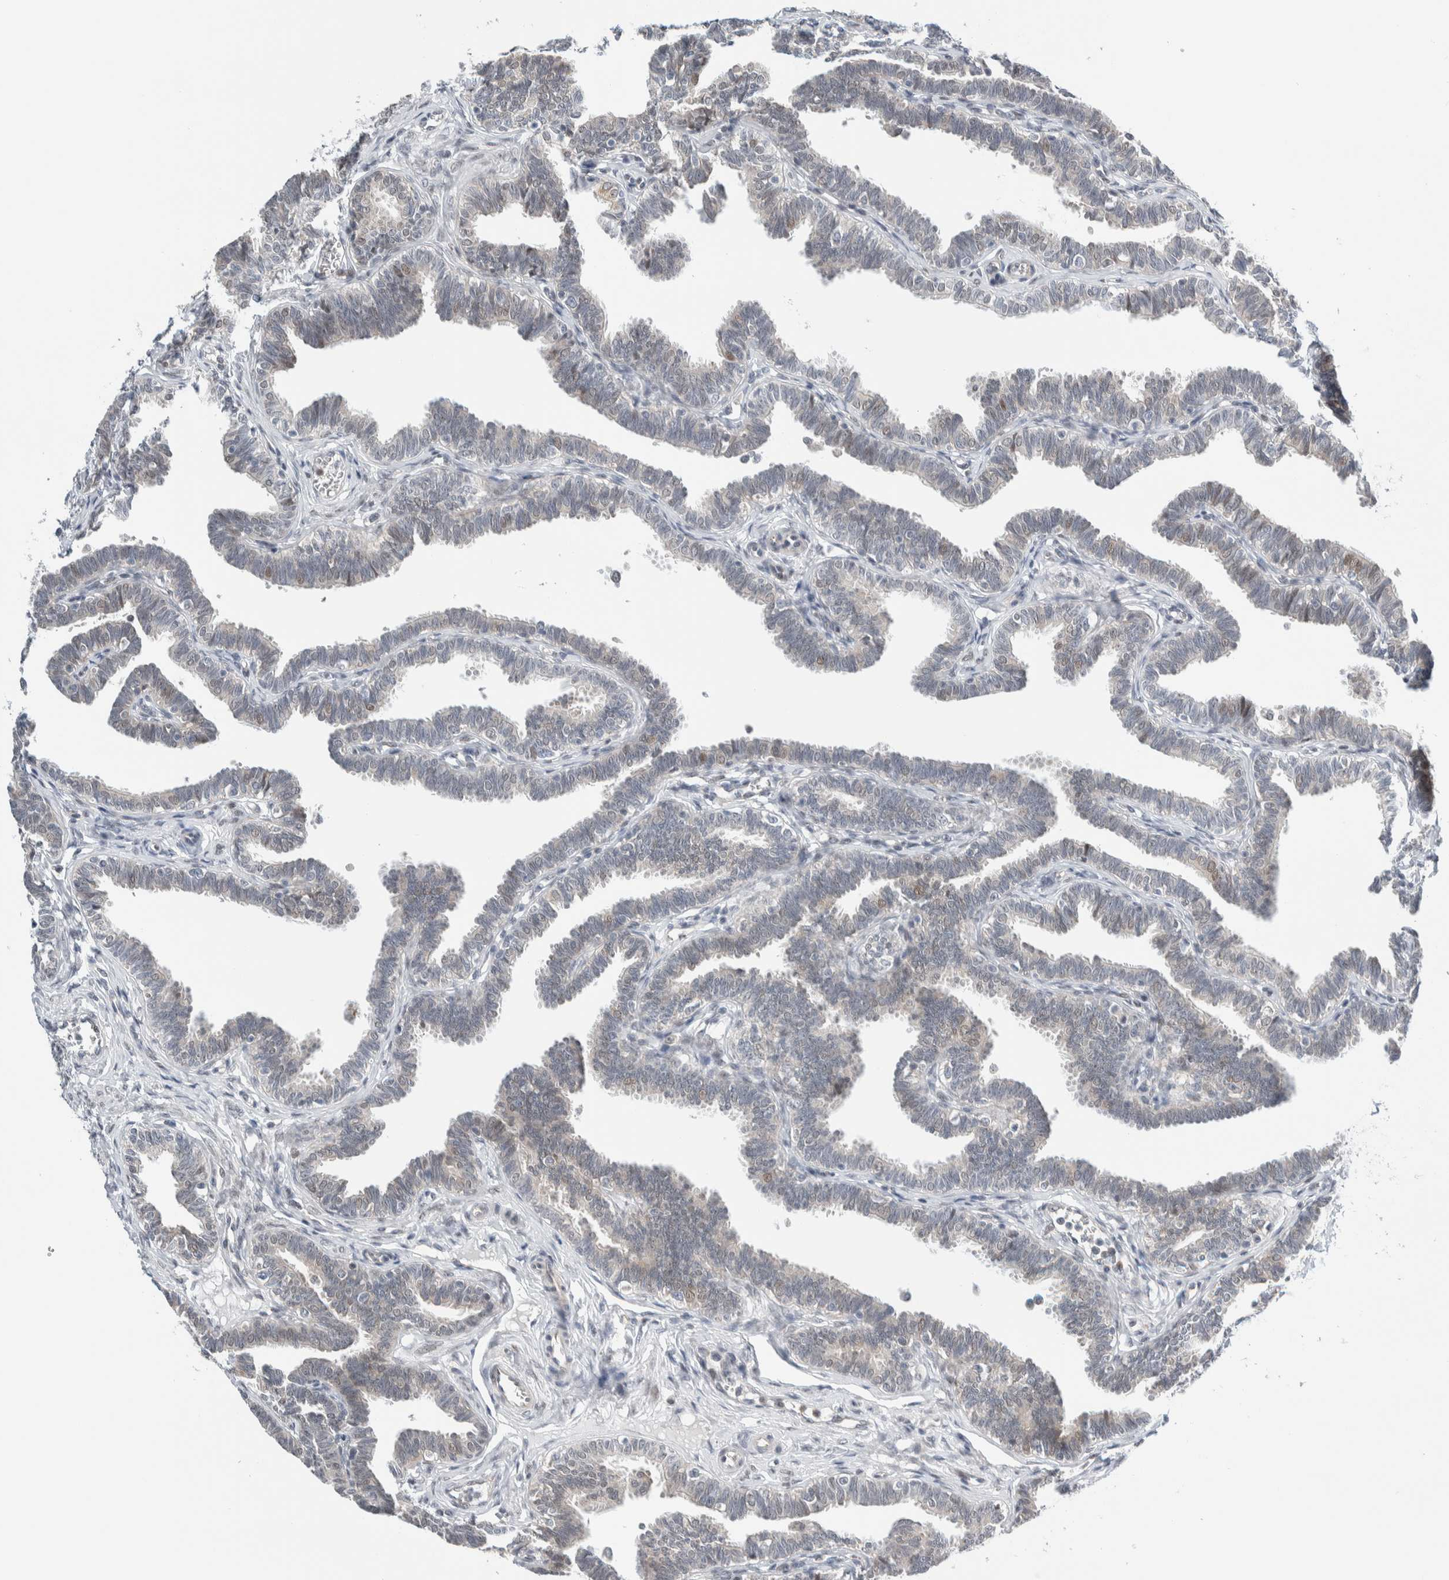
{"staining": {"intensity": "weak", "quantity": "<25%", "location": "cytoplasmic/membranous"}, "tissue": "fallopian tube", "cell_type": "Glandular cells", "image_type": "normal", "snomed": [{"axis": "morphology", "description": "Normal tissue, NOS"}, {"axis": "topography", "description": "Fallopian tube"}, {"axis": "topography", "description": "Ovary"}], "caption": "Immunohistochemistry (IHC) image of benign fallopian tube stained for a protein (brown), which displays no positivity in glandular cells.", "gene": "NEUROD1", "patient": {"sex": "female", "age": 23}}